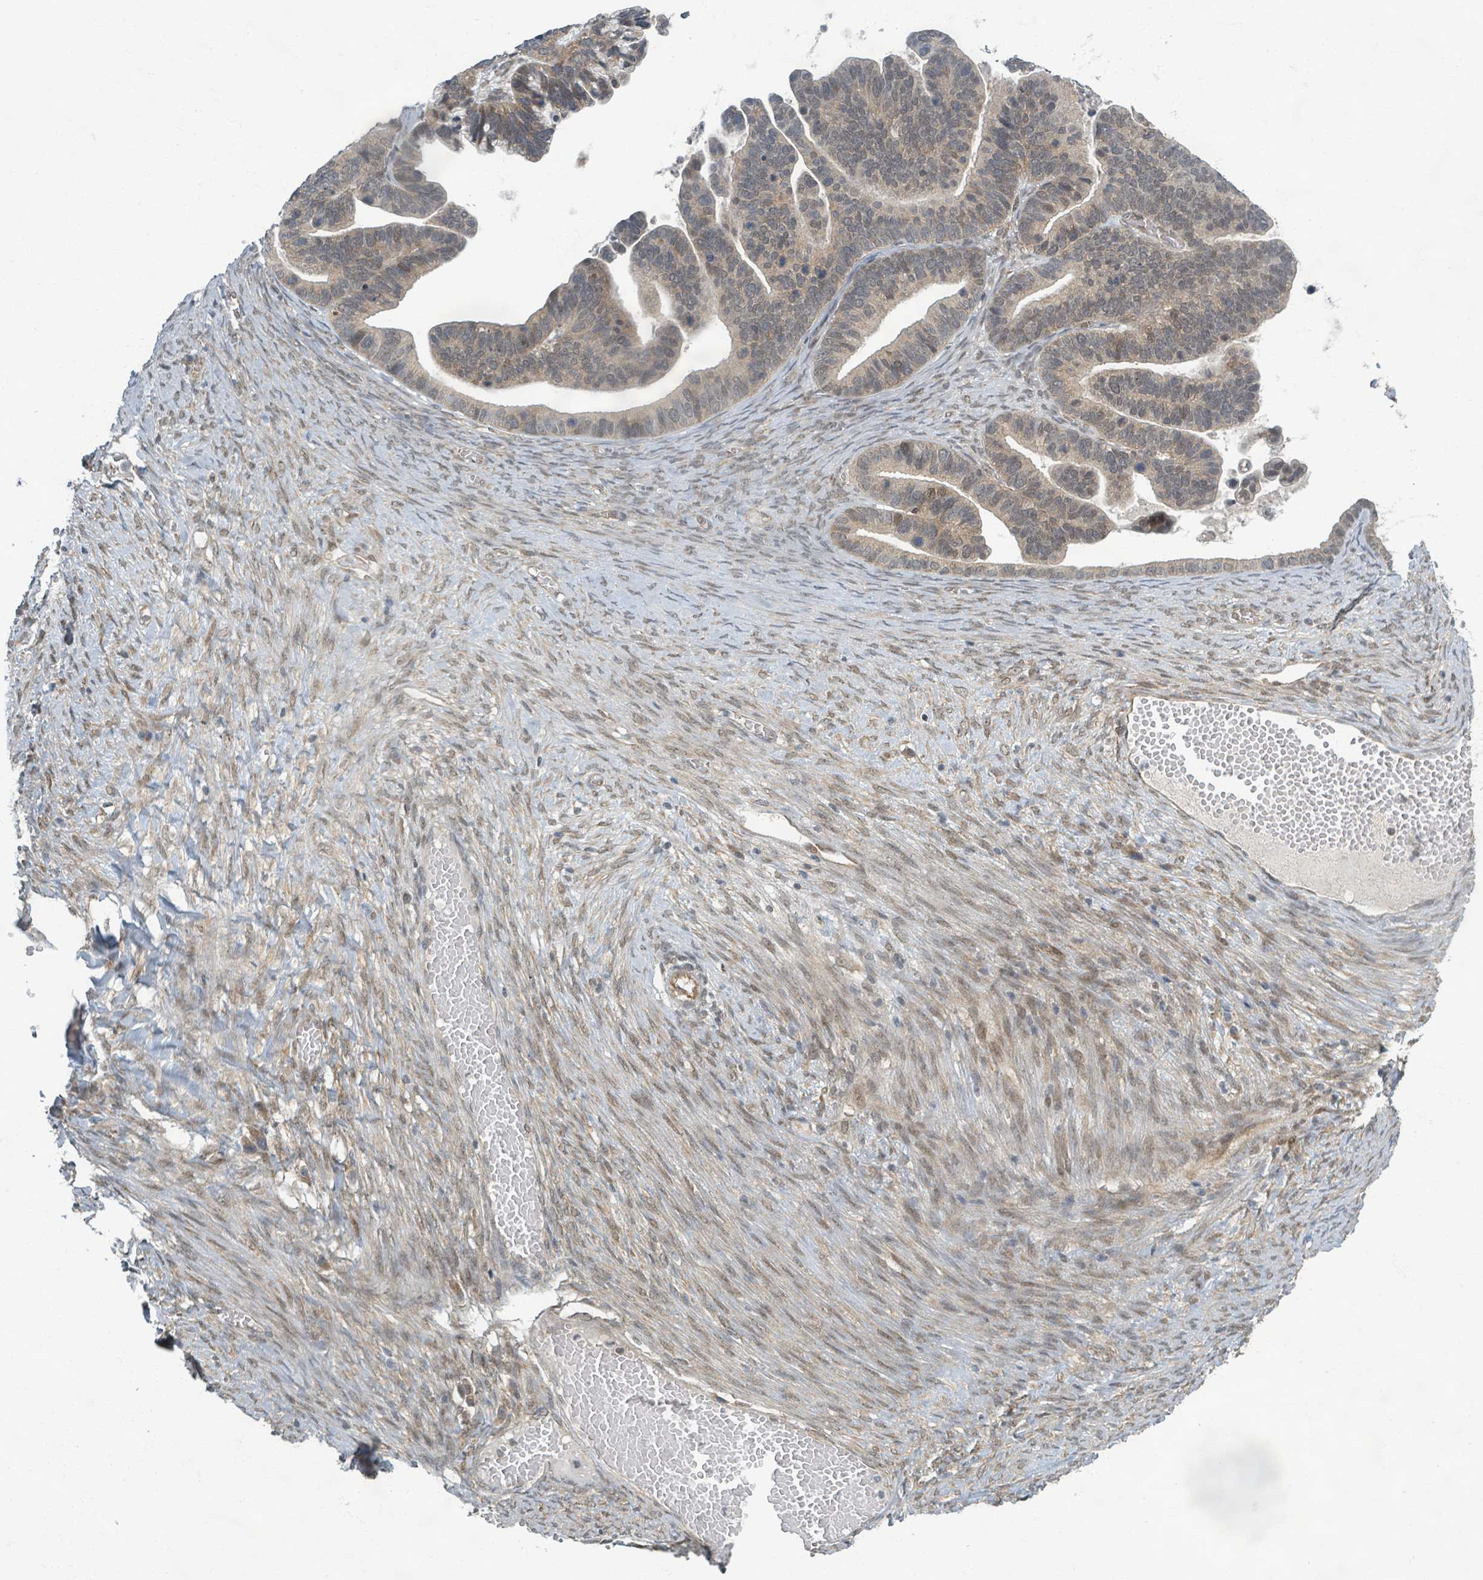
{"staining": {"intensity": "weak", "quantity": ">75%", "location": "cytoplasmic/membranous"}, "tissue": "ovarian cancer", "cell_type": "Tumor cells", "image_type": "cancer", "snomed": [{"axis": "morphology", "description": "Cystadenocarcinoma, serous, NOS"}, {"axis": "topography", "description": "Ovary"}], "caption": "Protein staining of ovarian cancer tissue demonstrates weak cytoplasmic/membranous expression in approximately >75% of tumor cells.", "gene": "INTS15", "patient": {"sex": "female", "age": 56}}